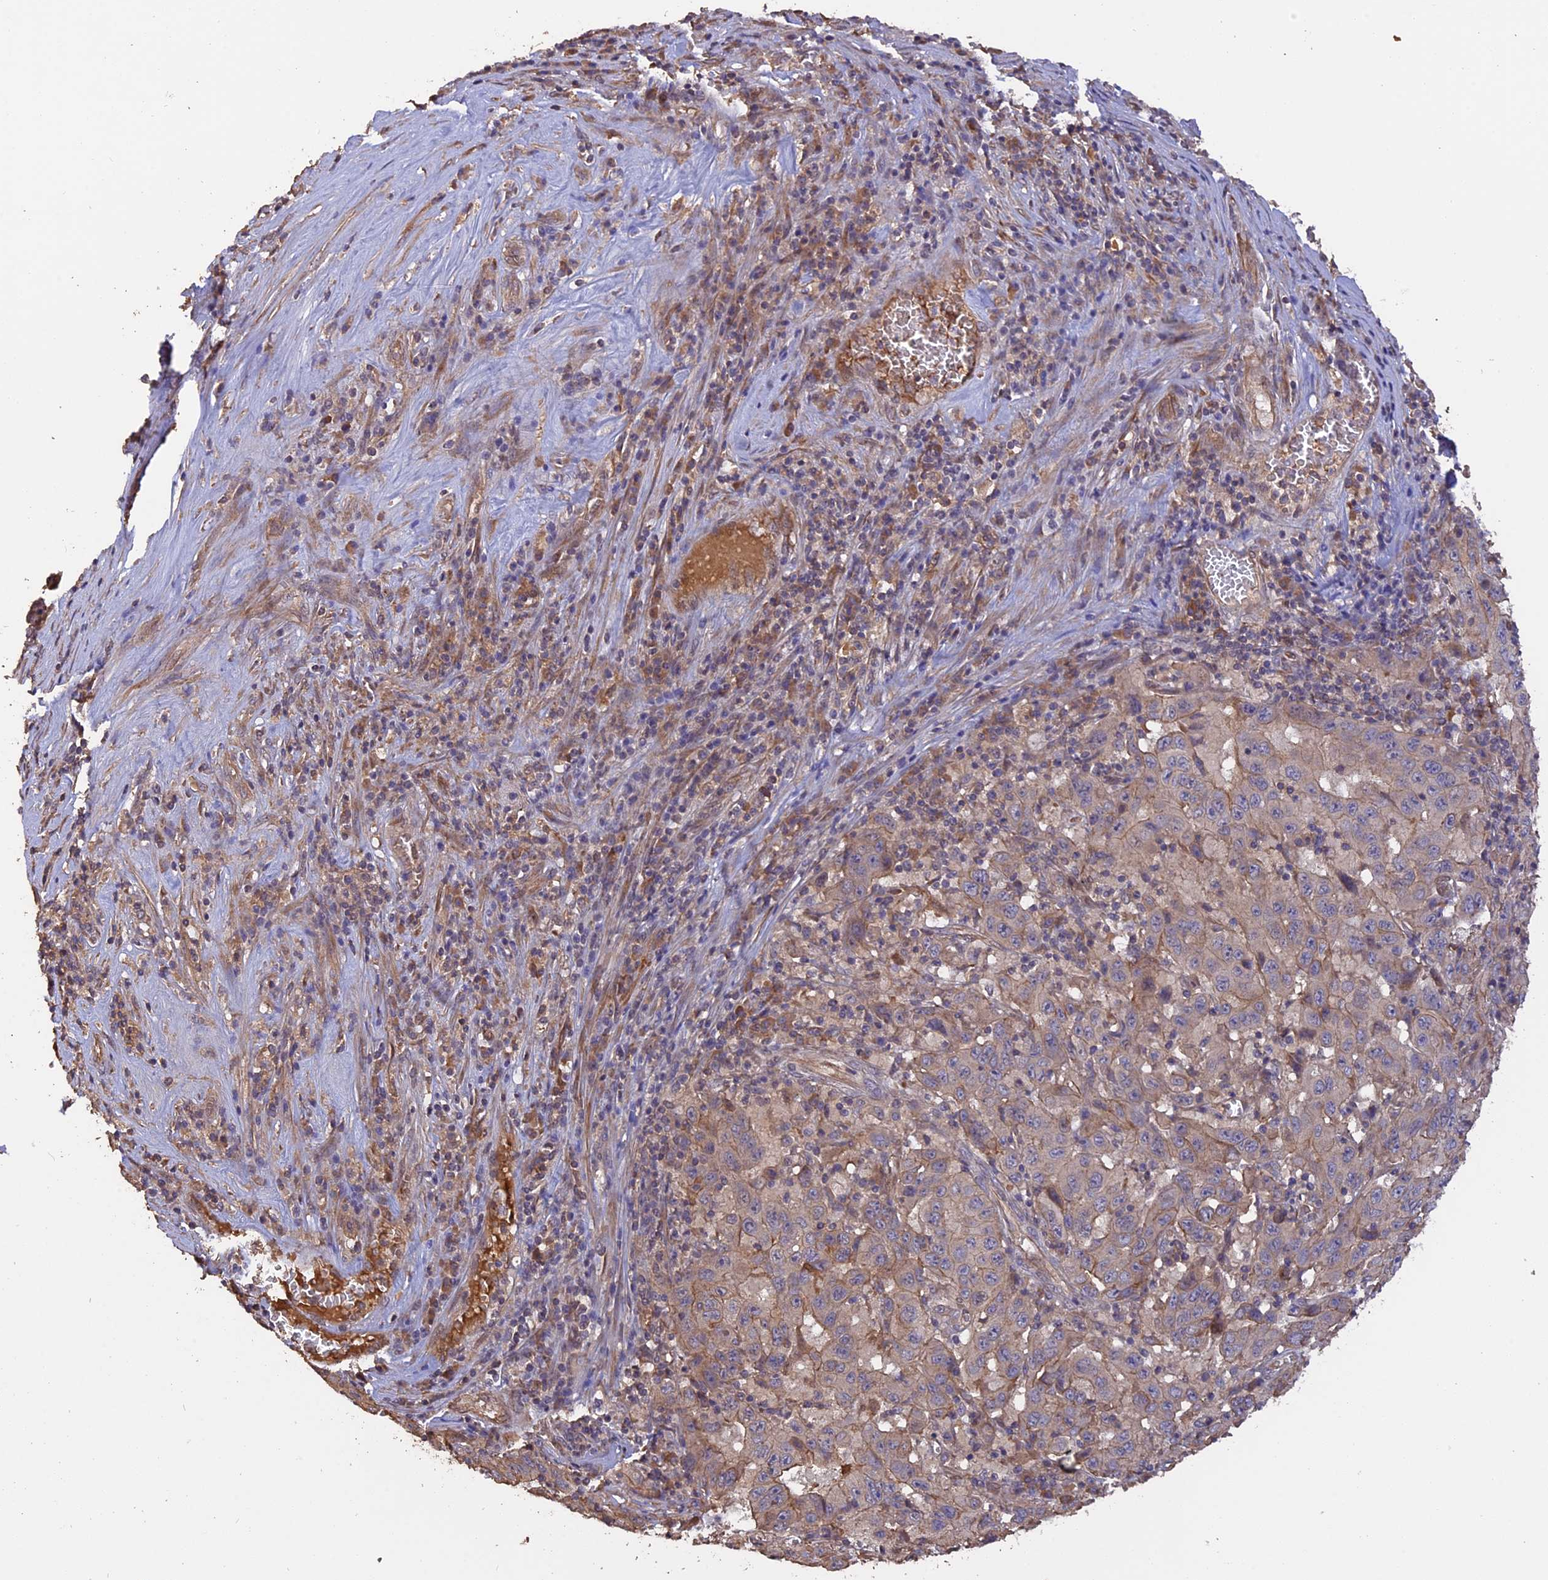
{"staining": {"intensity": "weak", "quantity": "<25%", "location": "cytoplasmic/membranous"}, "tissue": "pancreatic cancer", "cell_type": "Tumor cells", "image_type": "cancer", "snomed": [{"axis": "morphology", "description": "Adenocarcinoma, NOS"}, {"axis": "topography", "description": "Pancreas"}], "caption": "This image is of pancreatic cancer (adenocarcinoma) stained with immunohistochemistry to label a protein in brown with the nuclei are counter-stained blue. There is no staining in tumor cells.", "gene": "RASAL1", "patient": {"sex": "male", "age": 63}}